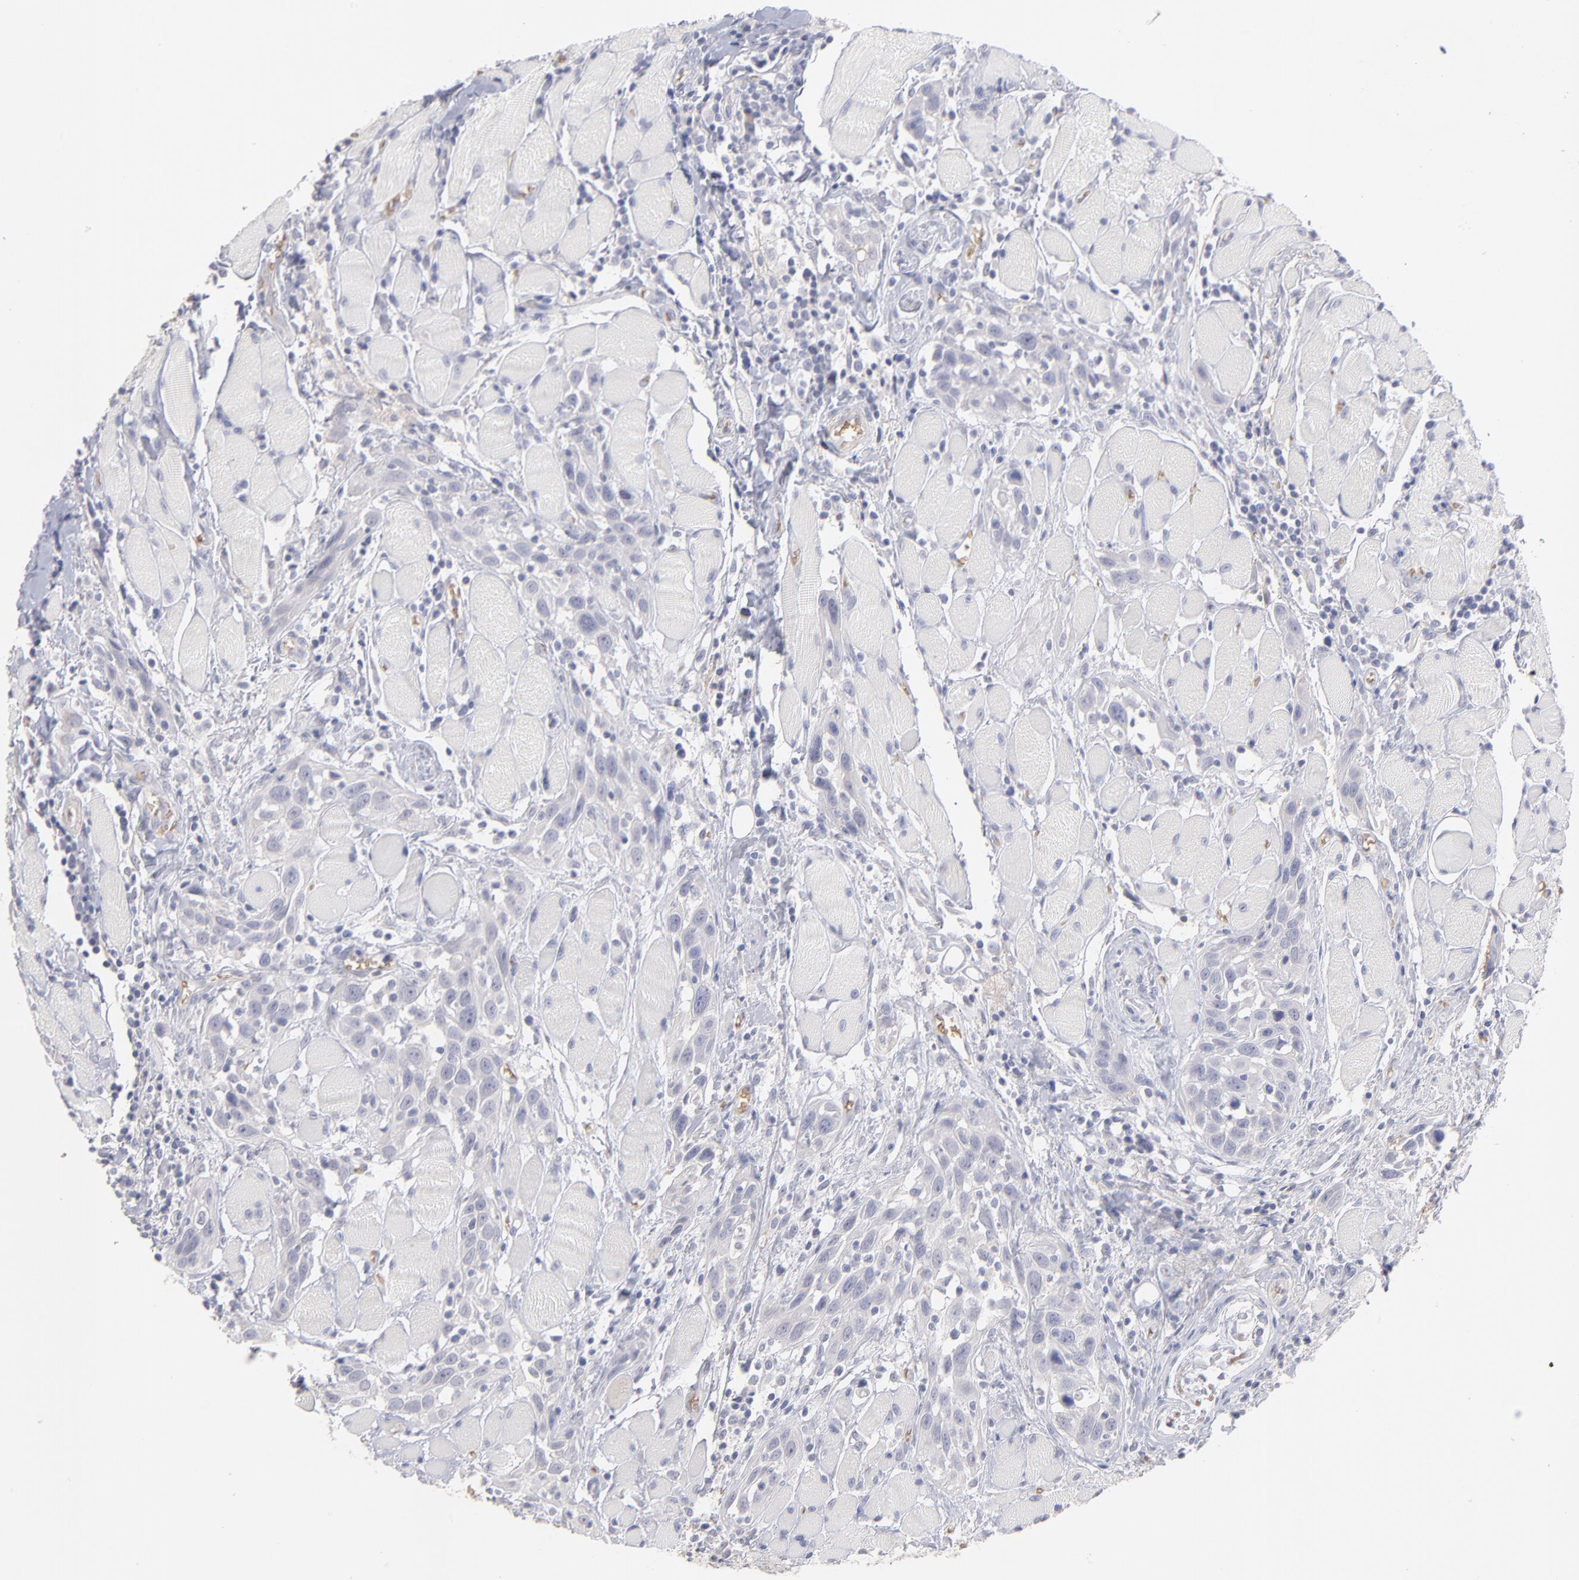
{"staining": {"intensity": "negative", "quantity": "none", "location": "none"}, "tissue": "head and neck cancer", "cell_type": "Tumor cells", "image_type": "cancer", "snomed": [{"axis": "morphology", "description": "Squamous cell carcinoma, NOS"}, {"axis": "topography", "description": "Oral tissue"}, {"axis": "topography", "description": "Head-Neck"}], "caption": "Immunohistochemistry photomicrograph of head and neck squamous cell carcinoma stained for a protein (brown), which demonstrates no positivity in tumor cells.", "gene": "F13B", "patient": {"sex": "female", "age": 50}}